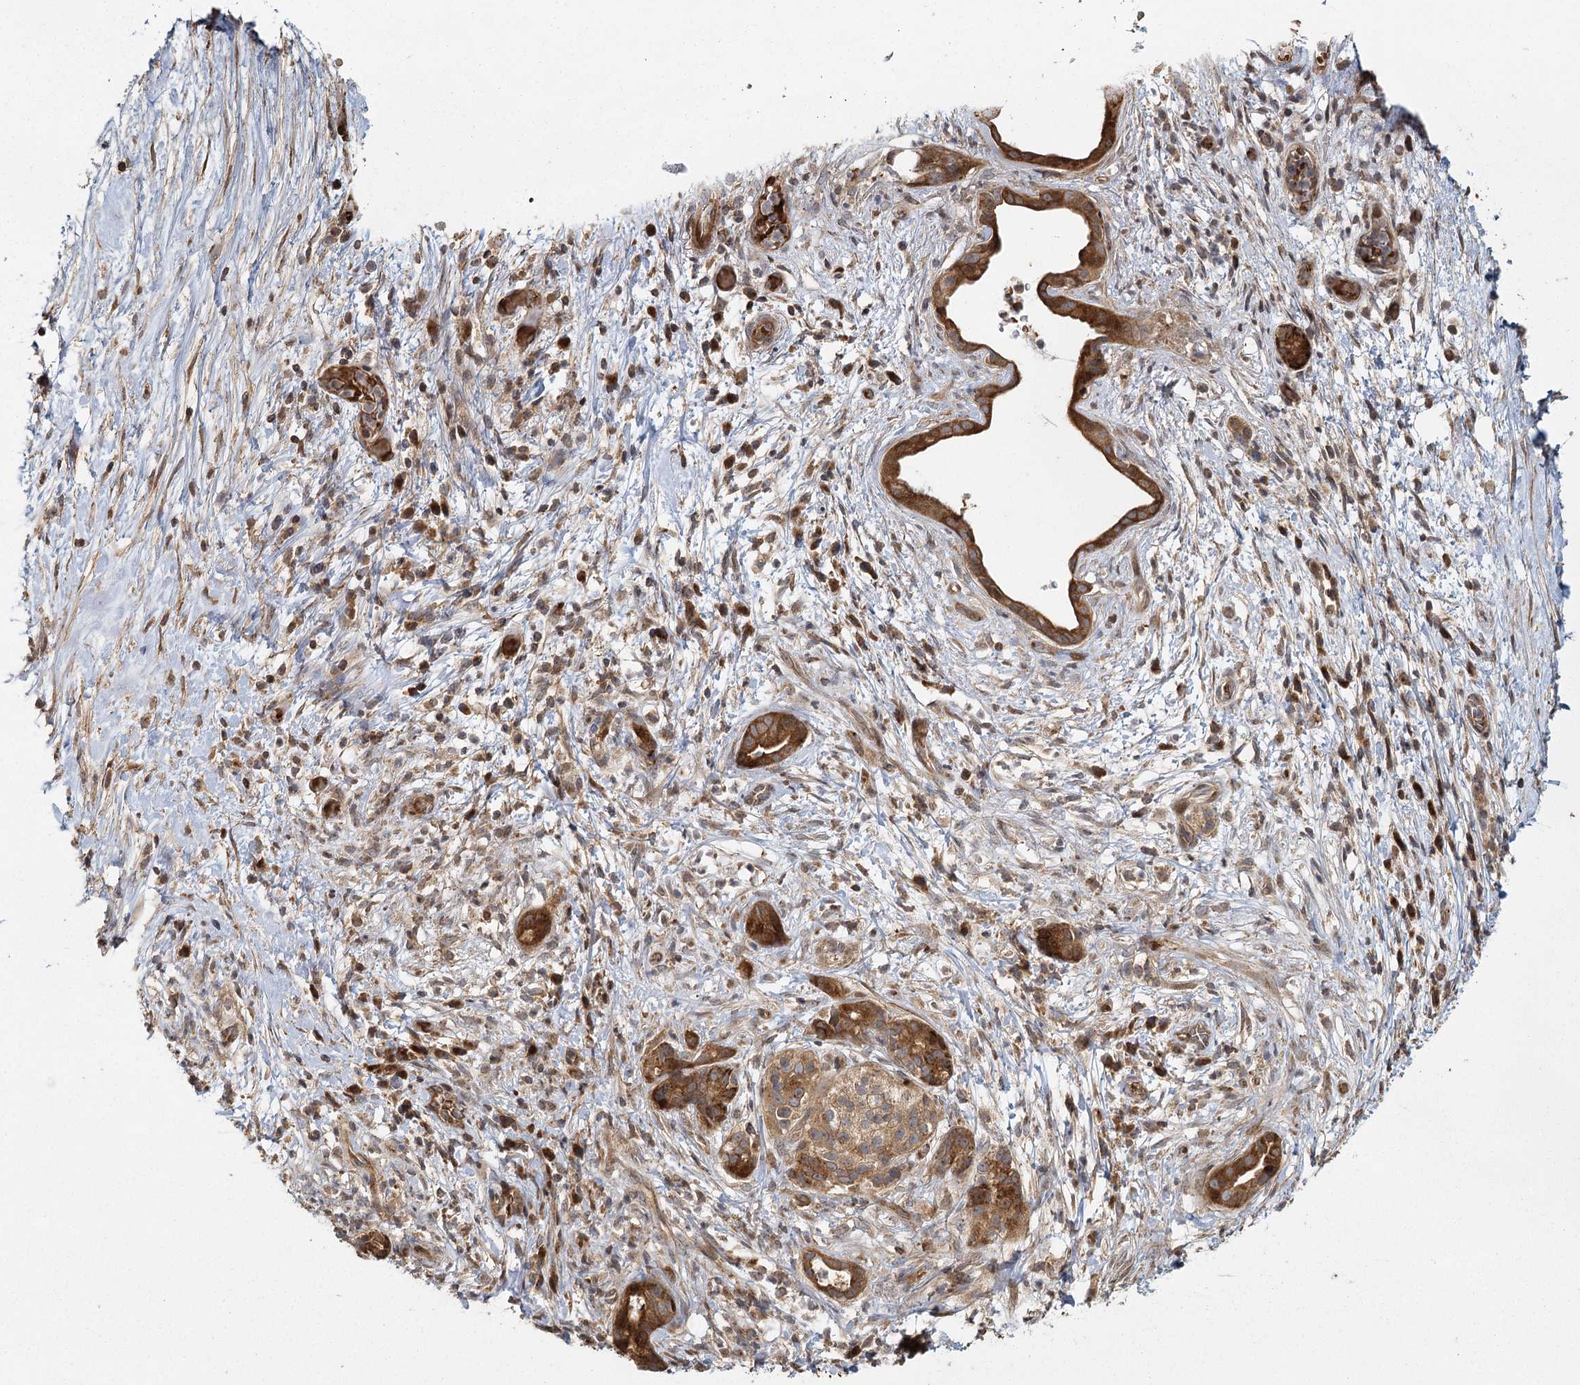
{"staining": {"intensity": "strong", "quantity": ">75%", "location": "cytoplasmic/membranous"}, "tissue": "pancreatic cancer", "cell_type": "Tumor cells", "image_type": "cancer", "snomed": [{"axis": "morphology", "description": "Adenocarcinoma, NOS"}, {"axis": "topography", "description": "Pancreas"}], "caption": "Pancreatic adenocarcinoma stained for a protein exhibits strong cytoplasmic/membranous positivity in tumor cells.", "gene": "RAPGEF6", "patient": {"sex": "female", "age": 73}}